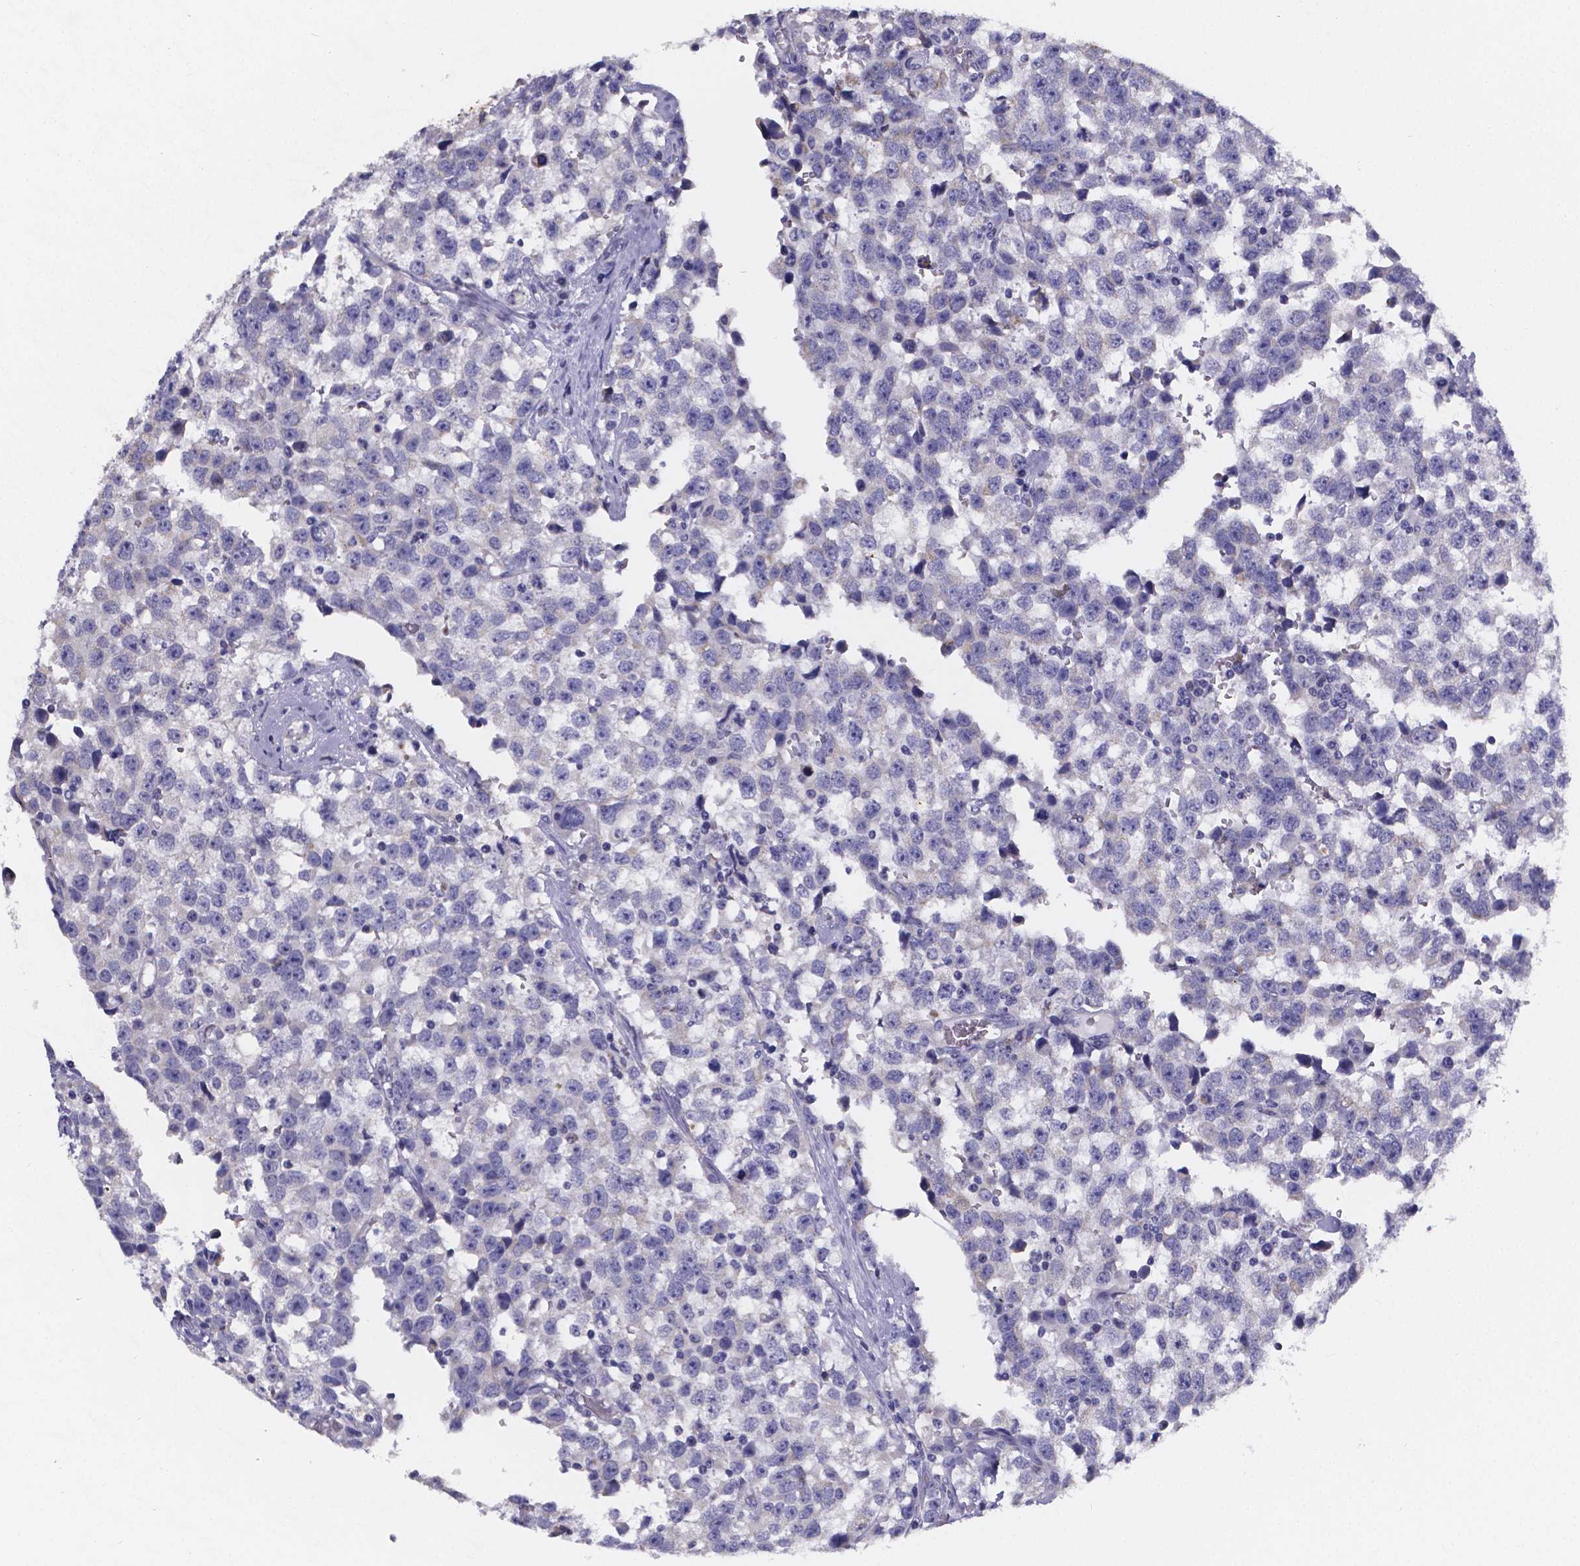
{"staining": {"intensity": "negative", "quantity": "none", "location": "none"}, "tissue": "testis cancer", "cell_type": "Tumor cells", "image_type": "cancer", "snomed": [{"axis": "morphology", "description": "Seminoma, NOS"}, {"axis": "topography", "description": "Testis"}], "caption": "A high-resolution histopathology image shows immunohistochemistry staining of testis cancer, which displays no significant expression in tumor cells.", "gene": "PAH", "patient": {"sex": "male", "age": 34}}